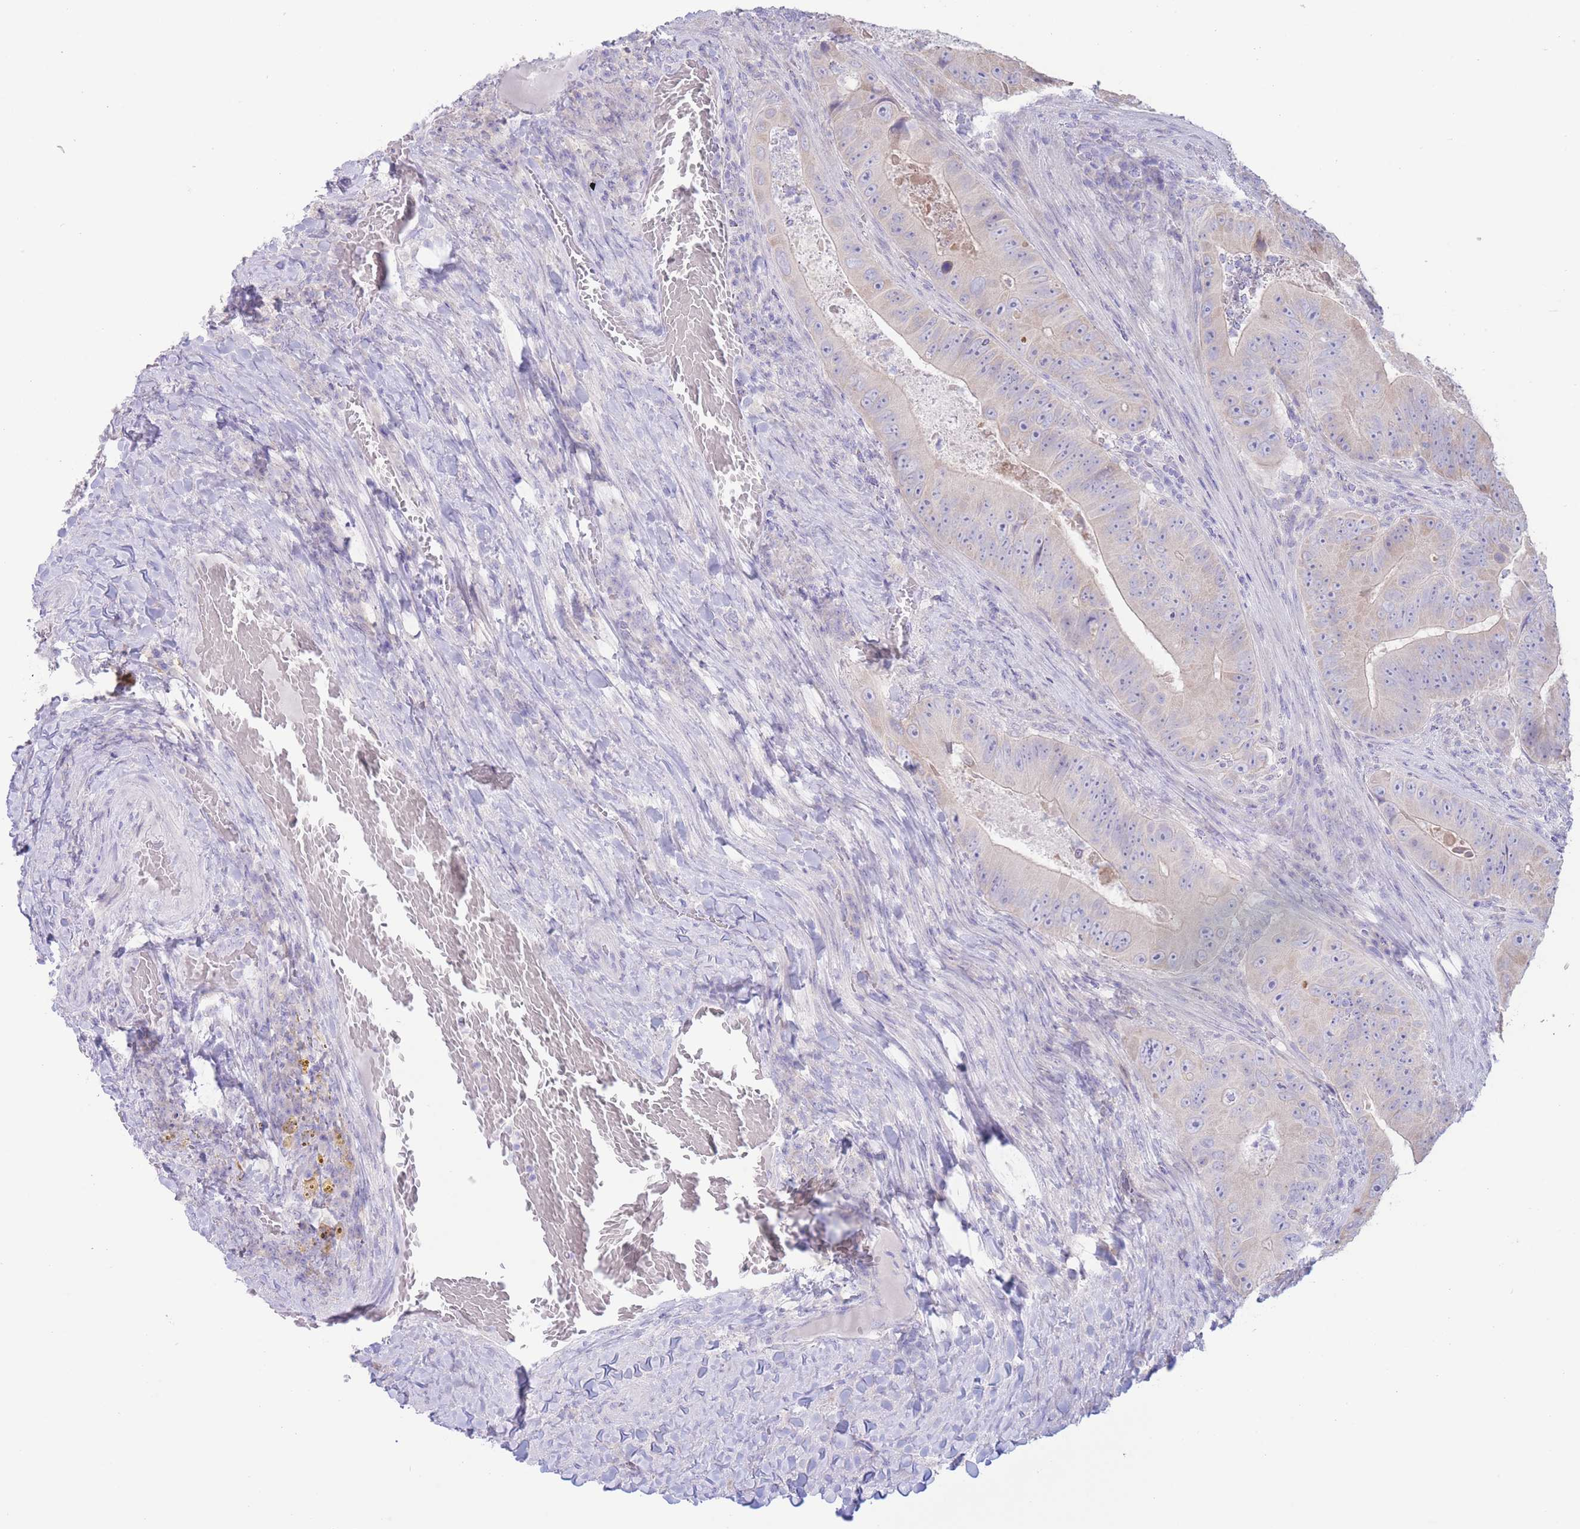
{"staining": {"intensity": "negative", "quantity": "none", "location": "none"}, "tissue": "colorectal cancer", "cell_type": "Tumor cells", "image_type": "cancer", "snomed": [{"axis": "morphology", "description": "Adenocarcinoma, NOS"}, {"axis": "topography", "description": "Colon"}], "caption": "Tumor cells show no significant staining in adenocarcinoma (colorectal). The staining is performed using DAB brown chromogen with nuclei counter-stained in using hematoxylin.", "gene": "FAH", "patient": {"sex": "female", "age": 86}}